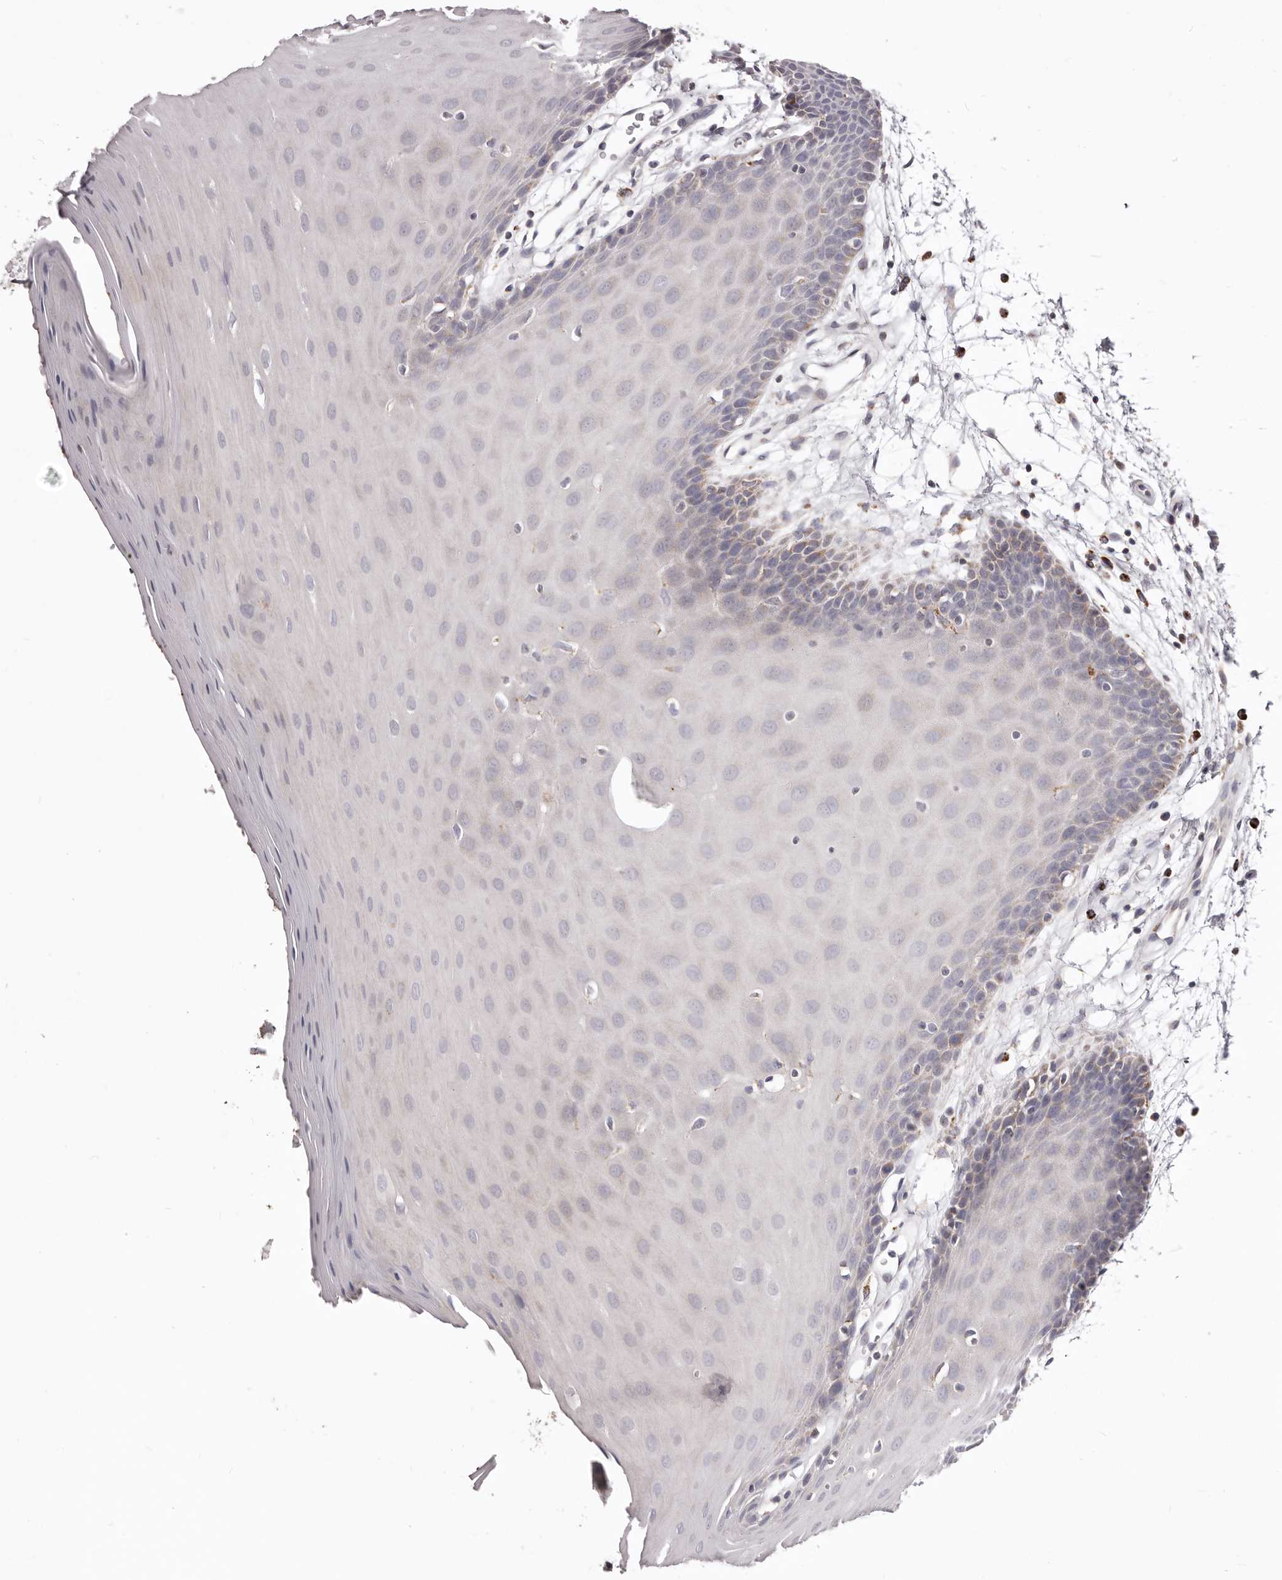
{"staining": {"intensity": "moderate", "quantity": "25%-75%", "location": "cytoplasmic/membranous"}, "tissue": "oral mucosa", "cell_type": "Squamous epithelial cells", "image_type": "normal", "snomed": [{"axis": "morphology", "description": "Normal tissue, NOS"}, {"axis": "morphology", "description": "Squamous cell carcinoma, NOS"}, {"axis": "topography", "description": "Skeletal muscle"}, {"axis": "topography", "description": "Oral tissue"}, {"axis": "topography", "description": "Salivary gland"}, {"axis": "topography", "description": "Head-Neck"}], "caption": "The micrograph demonstrates immunohistochemical staining of benign oral mucosa. There is moderate cytoplasmic/membranous positivity is seen in about 25%-75% of squamous epithelial cells. (Brightfield microscopy of DAB IHC at high magnification).", "gene": "PRMT2", "patient": {"sex": "male", "age": 54}}